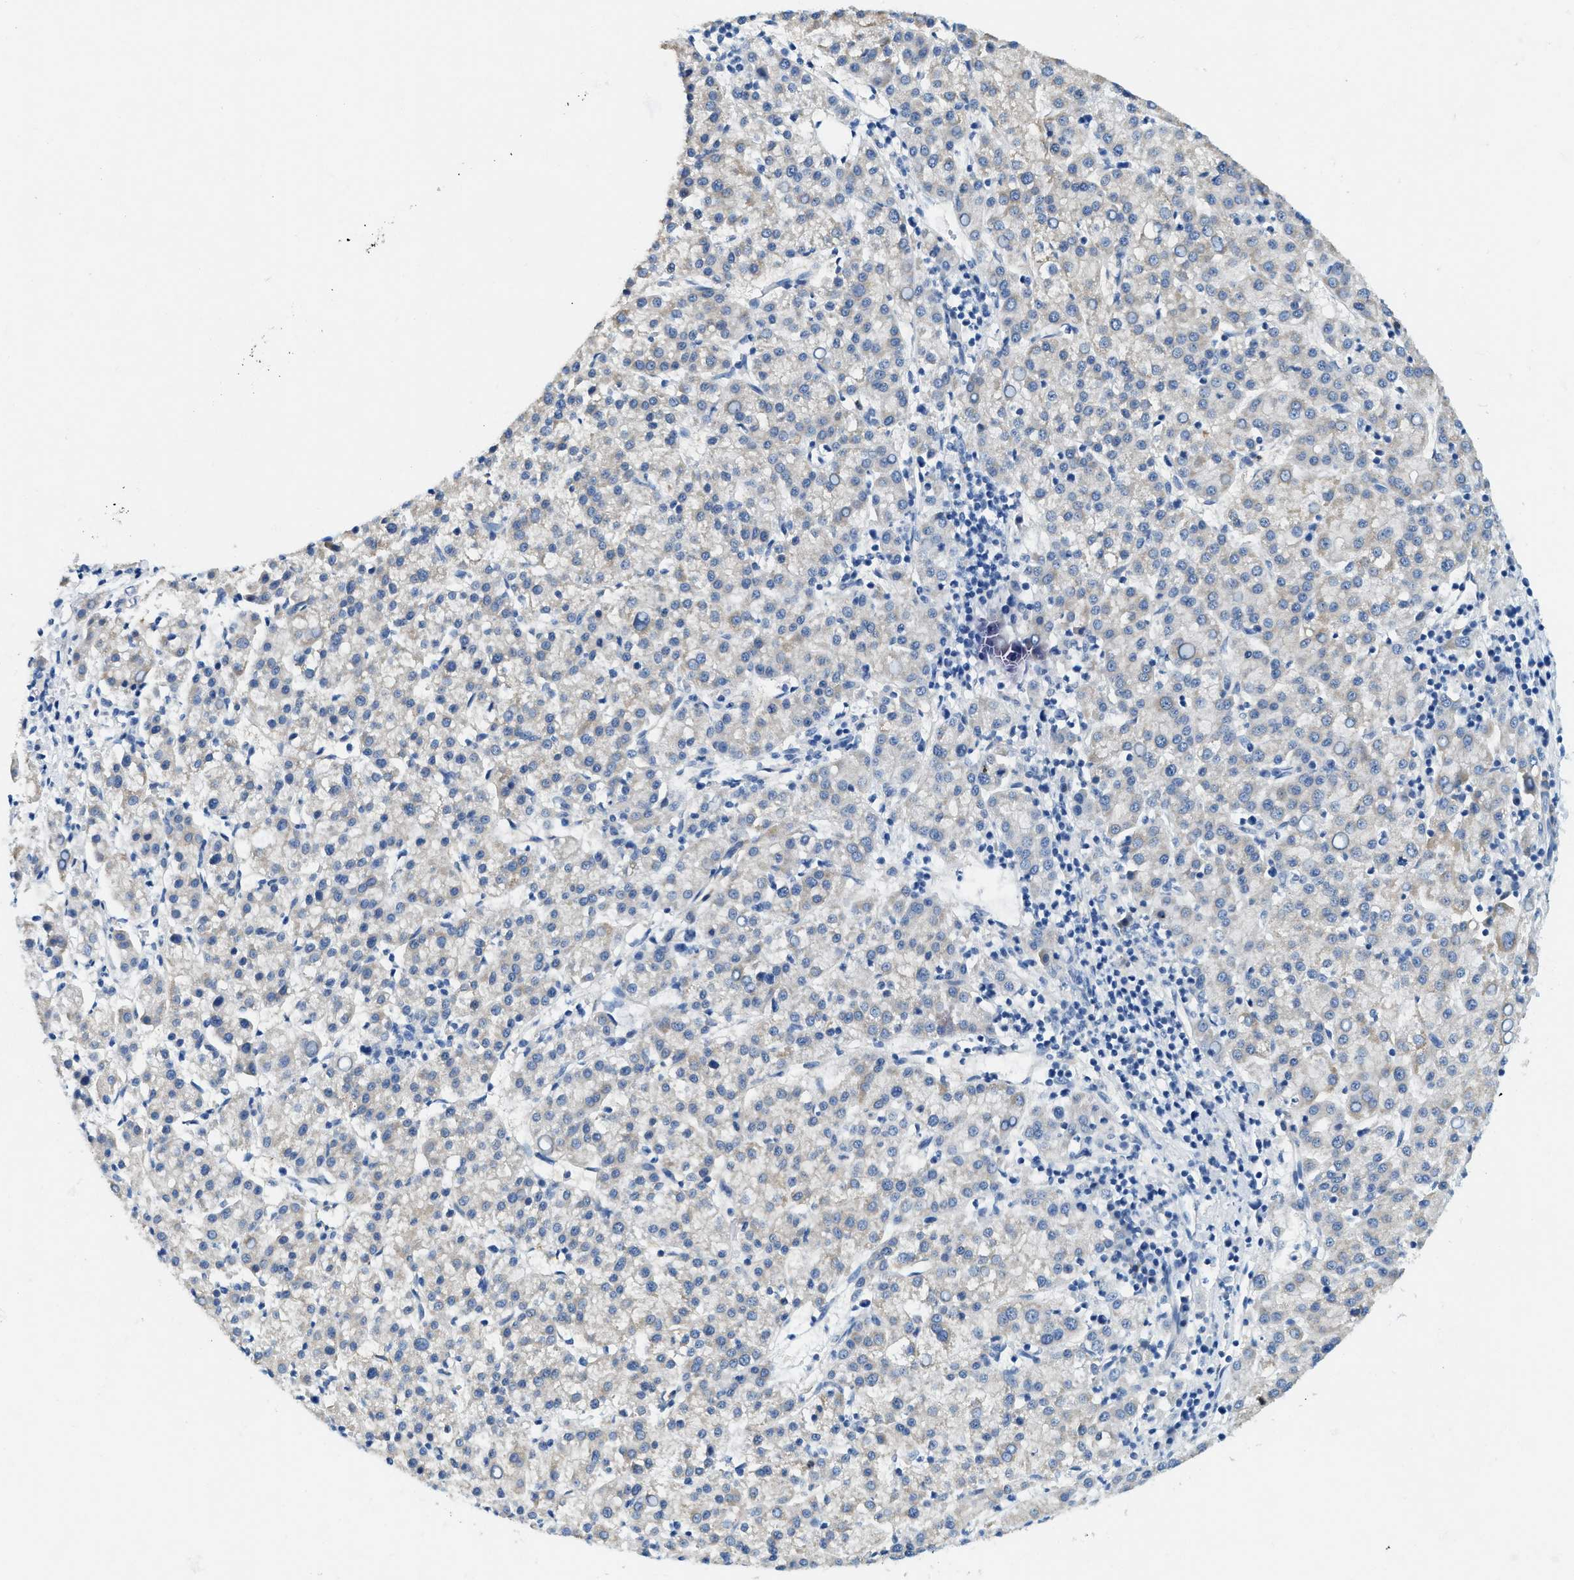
{"staining": {"intensity": "negative", "quantity": "none", "location": "none"}, "tissue": "liver cancer", "cell_type": "Tumor cells", "image_type": "cancer", "snomed": [{"axis": "morphology", "description": "Carcinoma, Hepatocellular, NOS"}, {"axis": "topography", "description": "Liver"}], "caption": "This image is of liver hepatocellular carcinoma stained with immunohistochemistry to label a protein in brown with the nuclei are counter-stained blue. There is no staining in tumor cells.", "gene": "ZDHHC13", "patient": {"sex": "female", "age": 58}}